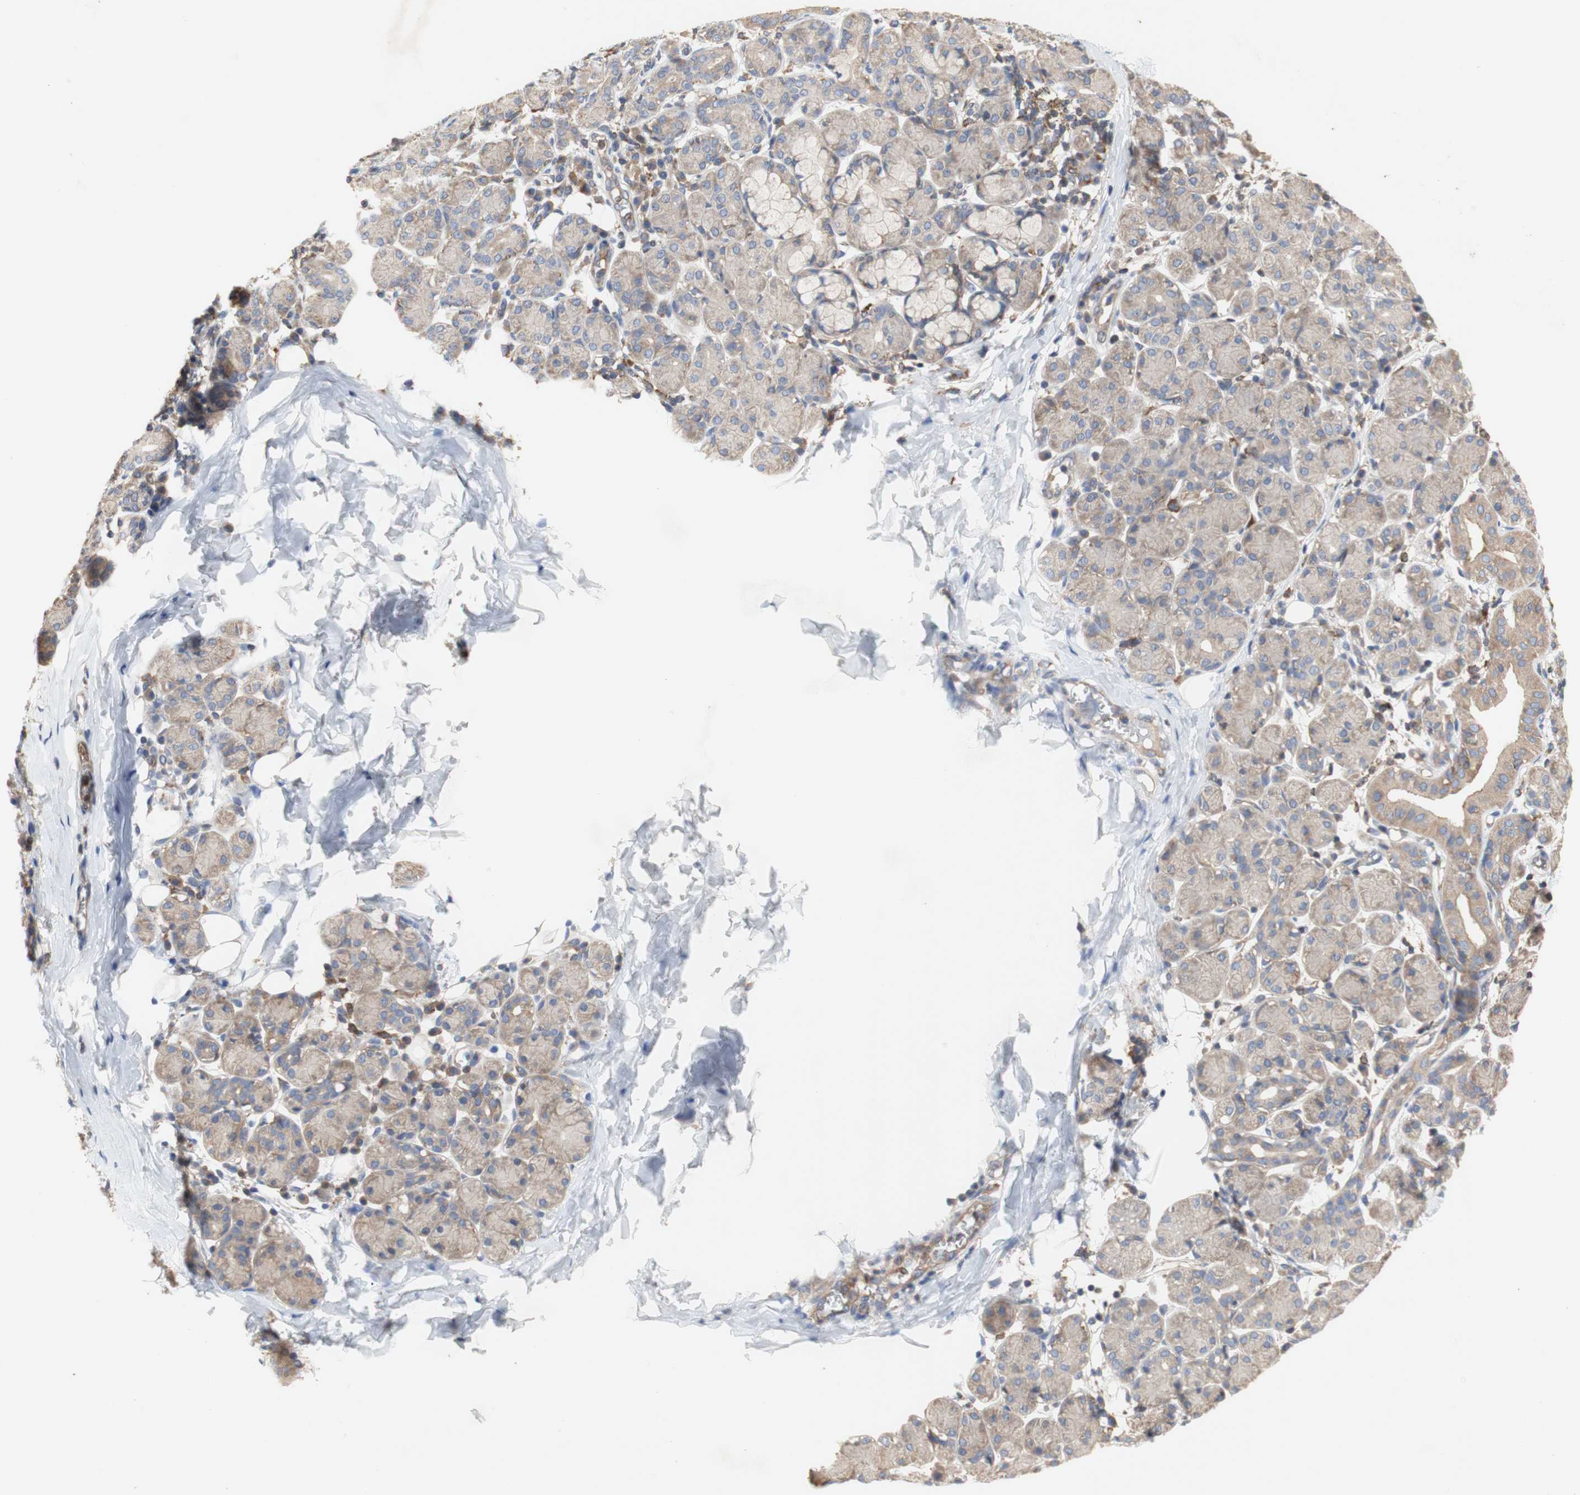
{"staining": {"intensity": "weak", "quantity": ">75%", "location": "cytoplasmic/membranous"}, "tissue": "salivary gland", "cell_type": "Glandular cells", "image_type": "normal", "snomed": [{"axis": "morphology", "description": "Normal tissue, NOS"}, {"axis": "morphology", "description": "Inflammation, NOS"}, {"axis": "topography", "description": "Lymph node"}, {"axis": "topography", "description": "Salivary gland"}], "caption": "Salivary gland was stained to show a protein in brown. There is low levels of weak cytoplasmic/membranous expression in approximately >75% of glandular cells. (Stains: DAB in brown, nuclei in blue, Microscopy: brightfield microscopy at high magnification).", "gene": "IKBKG", "patient": {"sex": "male", "age": 3}}